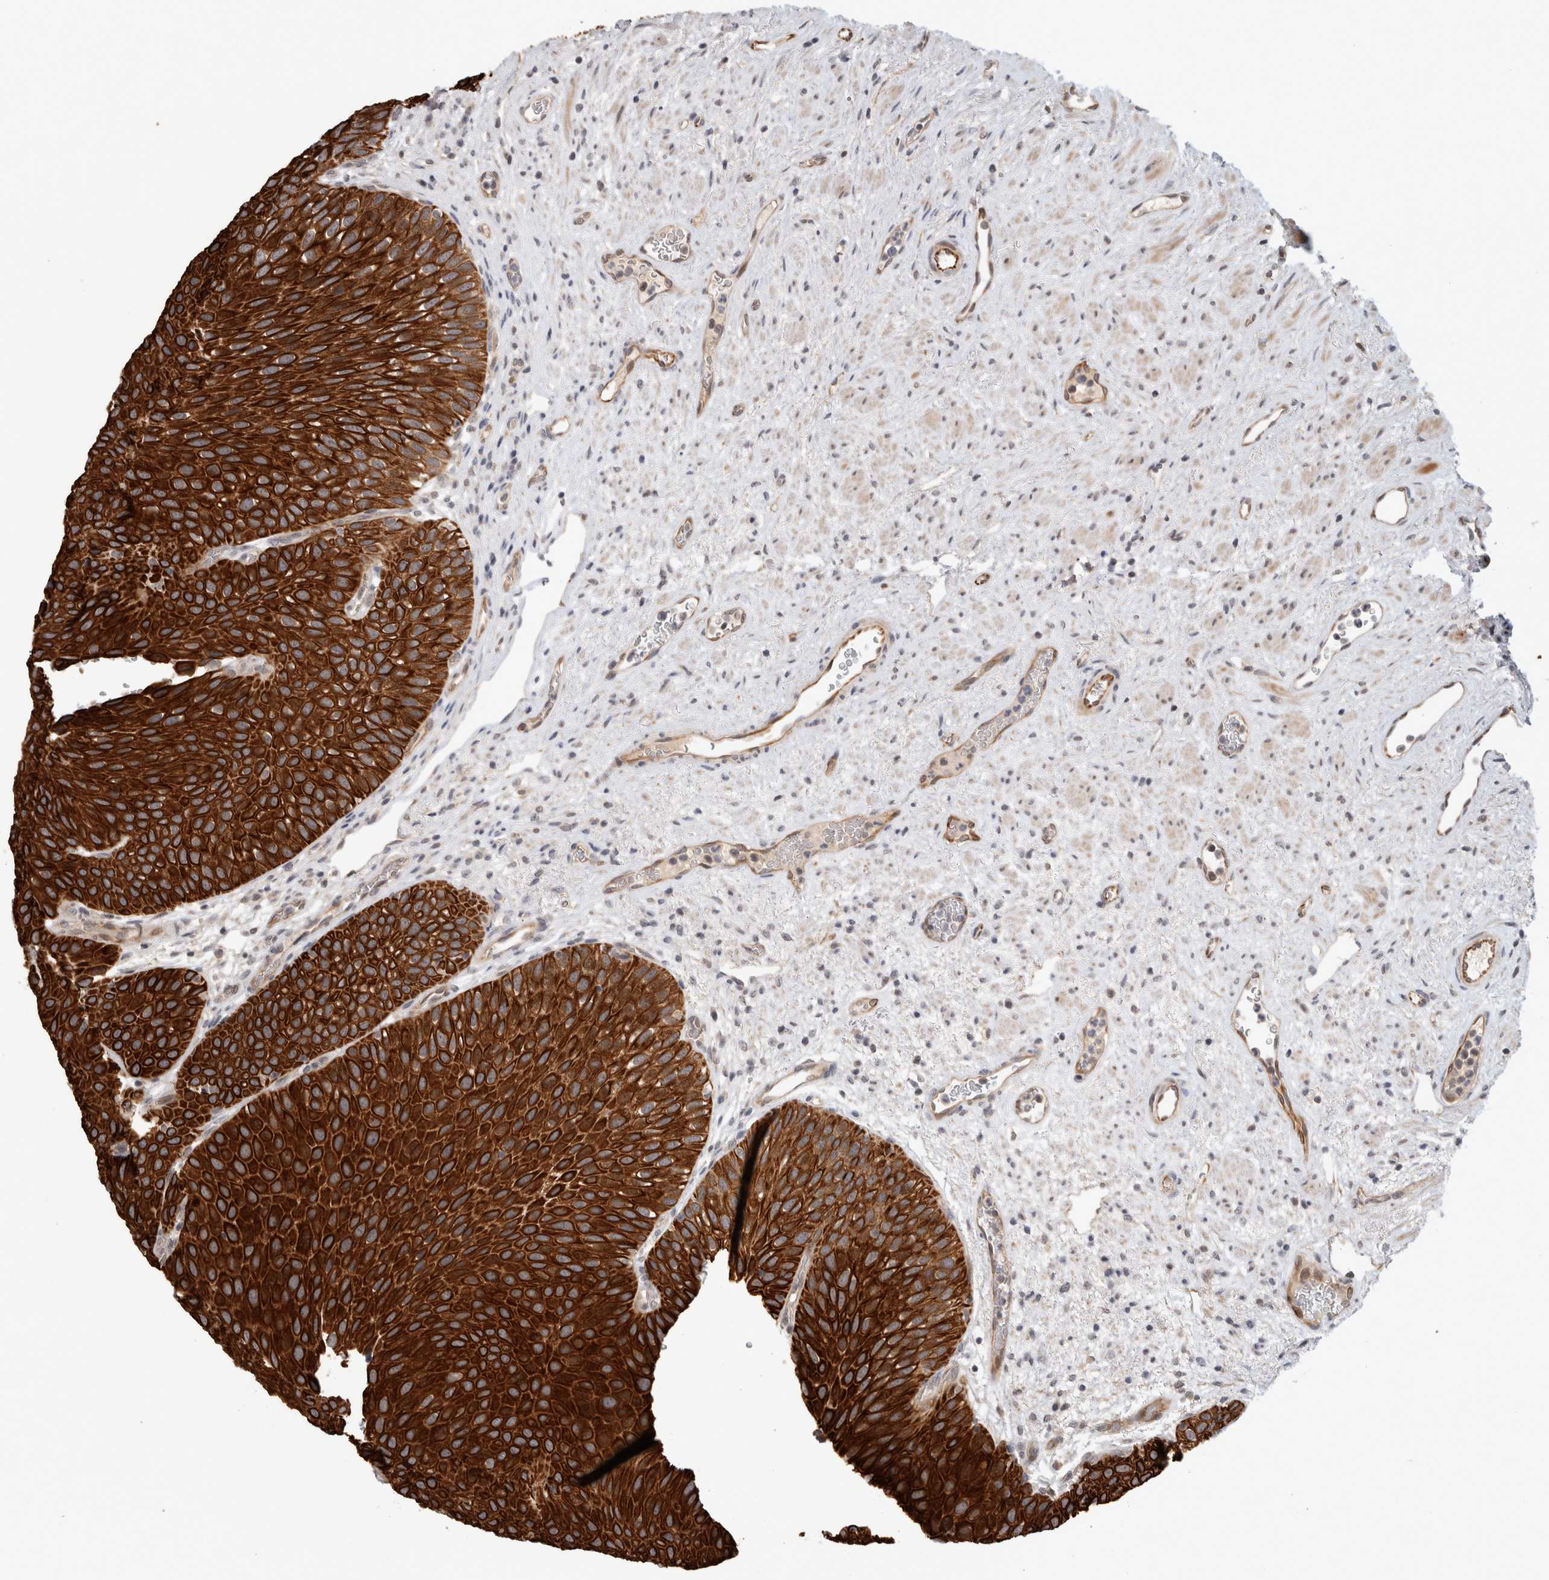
{"staining": {"intensity": "strong", "quantity": ">75%", "location": "cytoplasmic/membranous"}, "tissue": "urothelial cancer", "cell_type": "Tumor cells", "image_type": "cancer", "snomed": [{"axis": "morphology", "description": "Normal tissue, NOS"}, {"axis": "morphology", "description": "Urothelial carcinoma, Low grade"}, {"axis": "topography", "description": "Urinary bladder"}, {"axis": "topography", "description": "Prostate"}], "caption": "Urothelial carcinoma (low-grade) stained with a brown dye shows strong cytoplasmic/membranous positive expression in about >75% of tumor cells.", "gene": "CRISPLD1", "patient": {"sex": "male", "age": 60}}